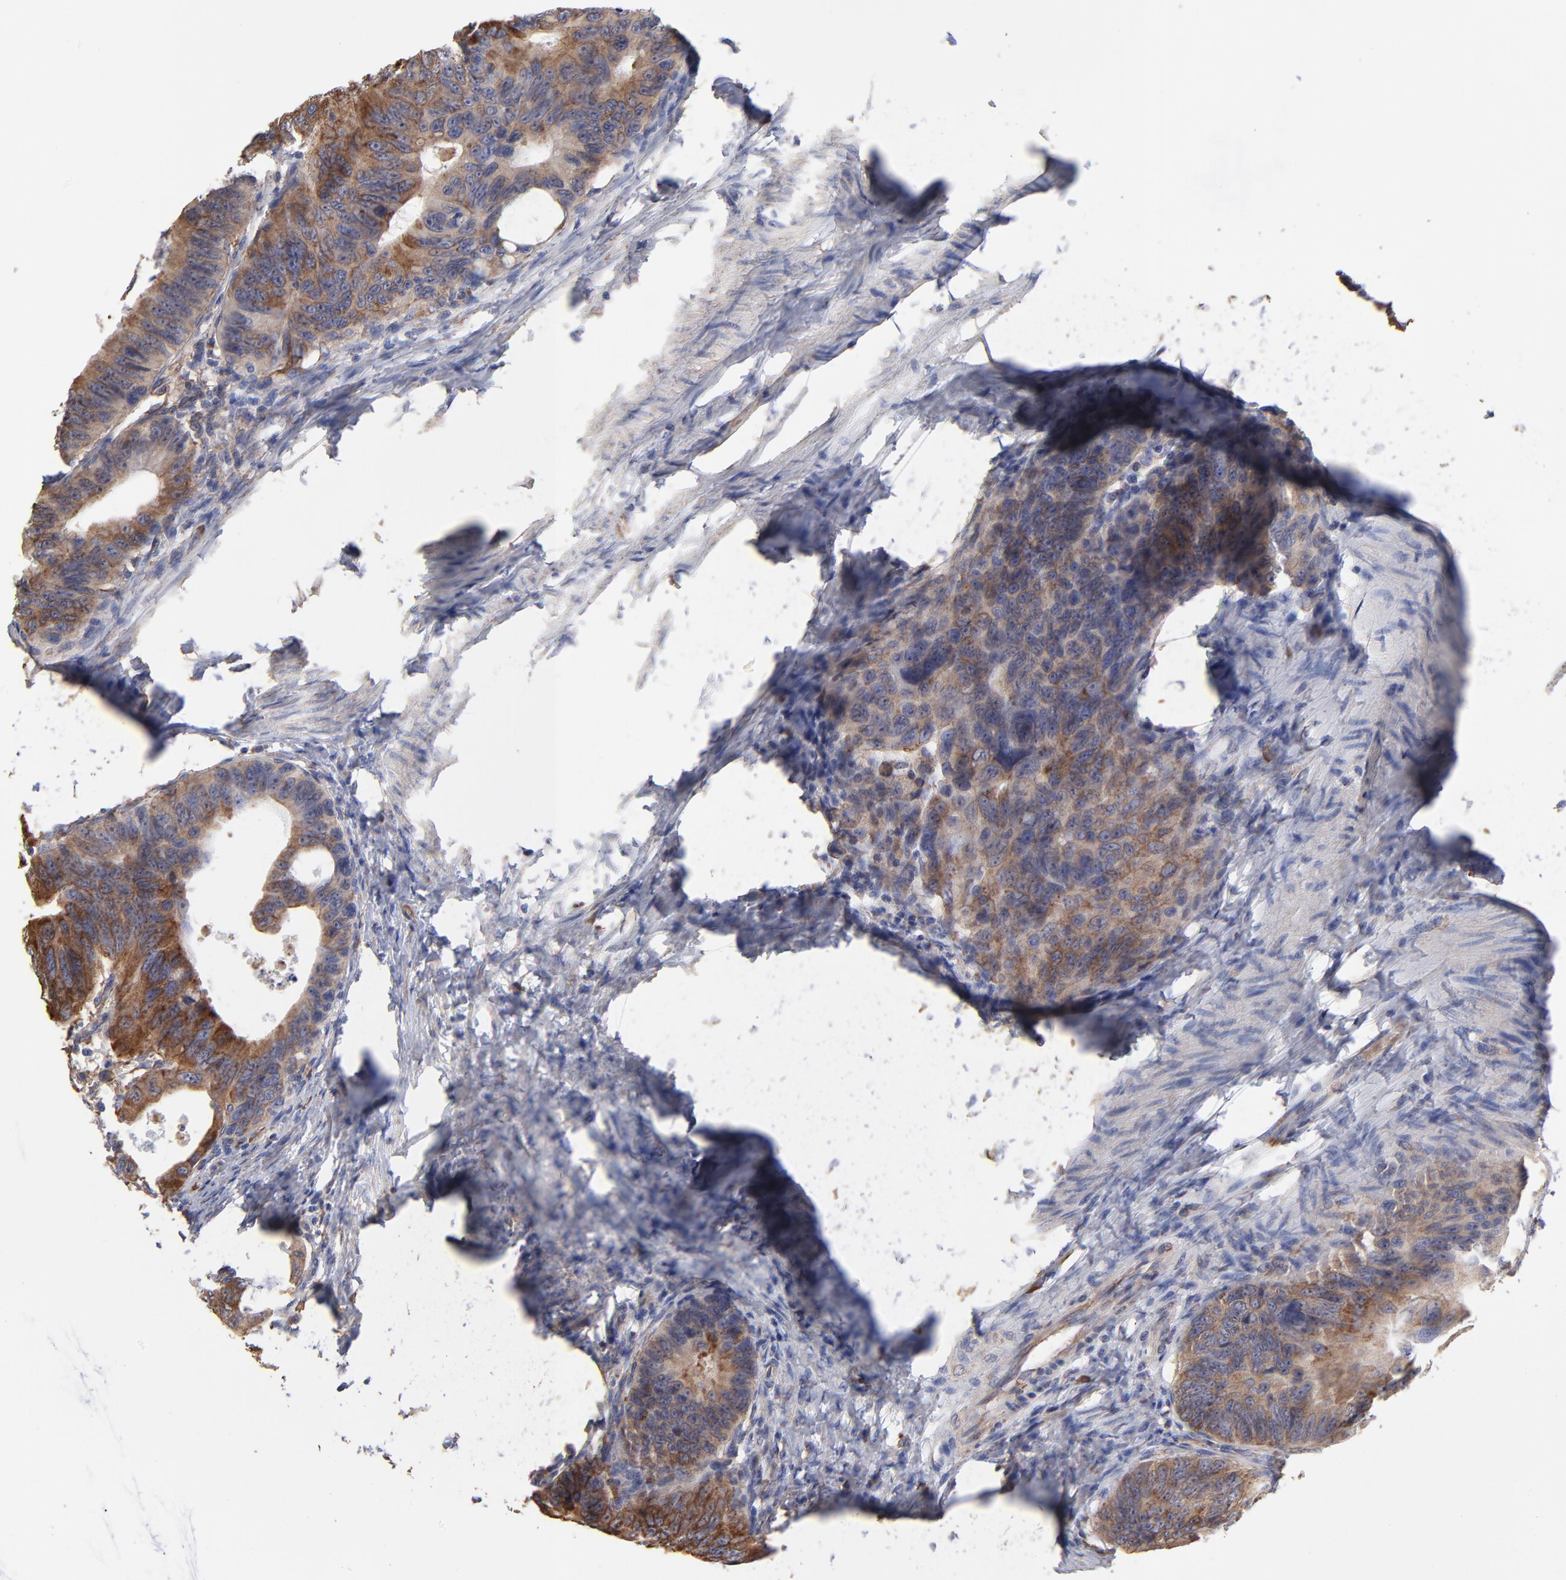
{"staining": {"intensity": "moderate", "quantity": ">75%", "location": "cytoplasmic/membranous"}, "tissue": "colorectal cancer", "cell_type": "Tumor cells", "image_type": "cancer", "snomed": [{"axis": "morphology", "description": "Adenocarcinoma, NOS"}, {"axis": "topography", "description": "Colon"}], "caption": "Colorectal cancer was stained to show a protein in brown. There is medium levels of moderate cytoplasmic/membranous staining in about >75% of tumor cells.", "gene": "RPL3", "patient": {"sex": "female", "age": 55}}